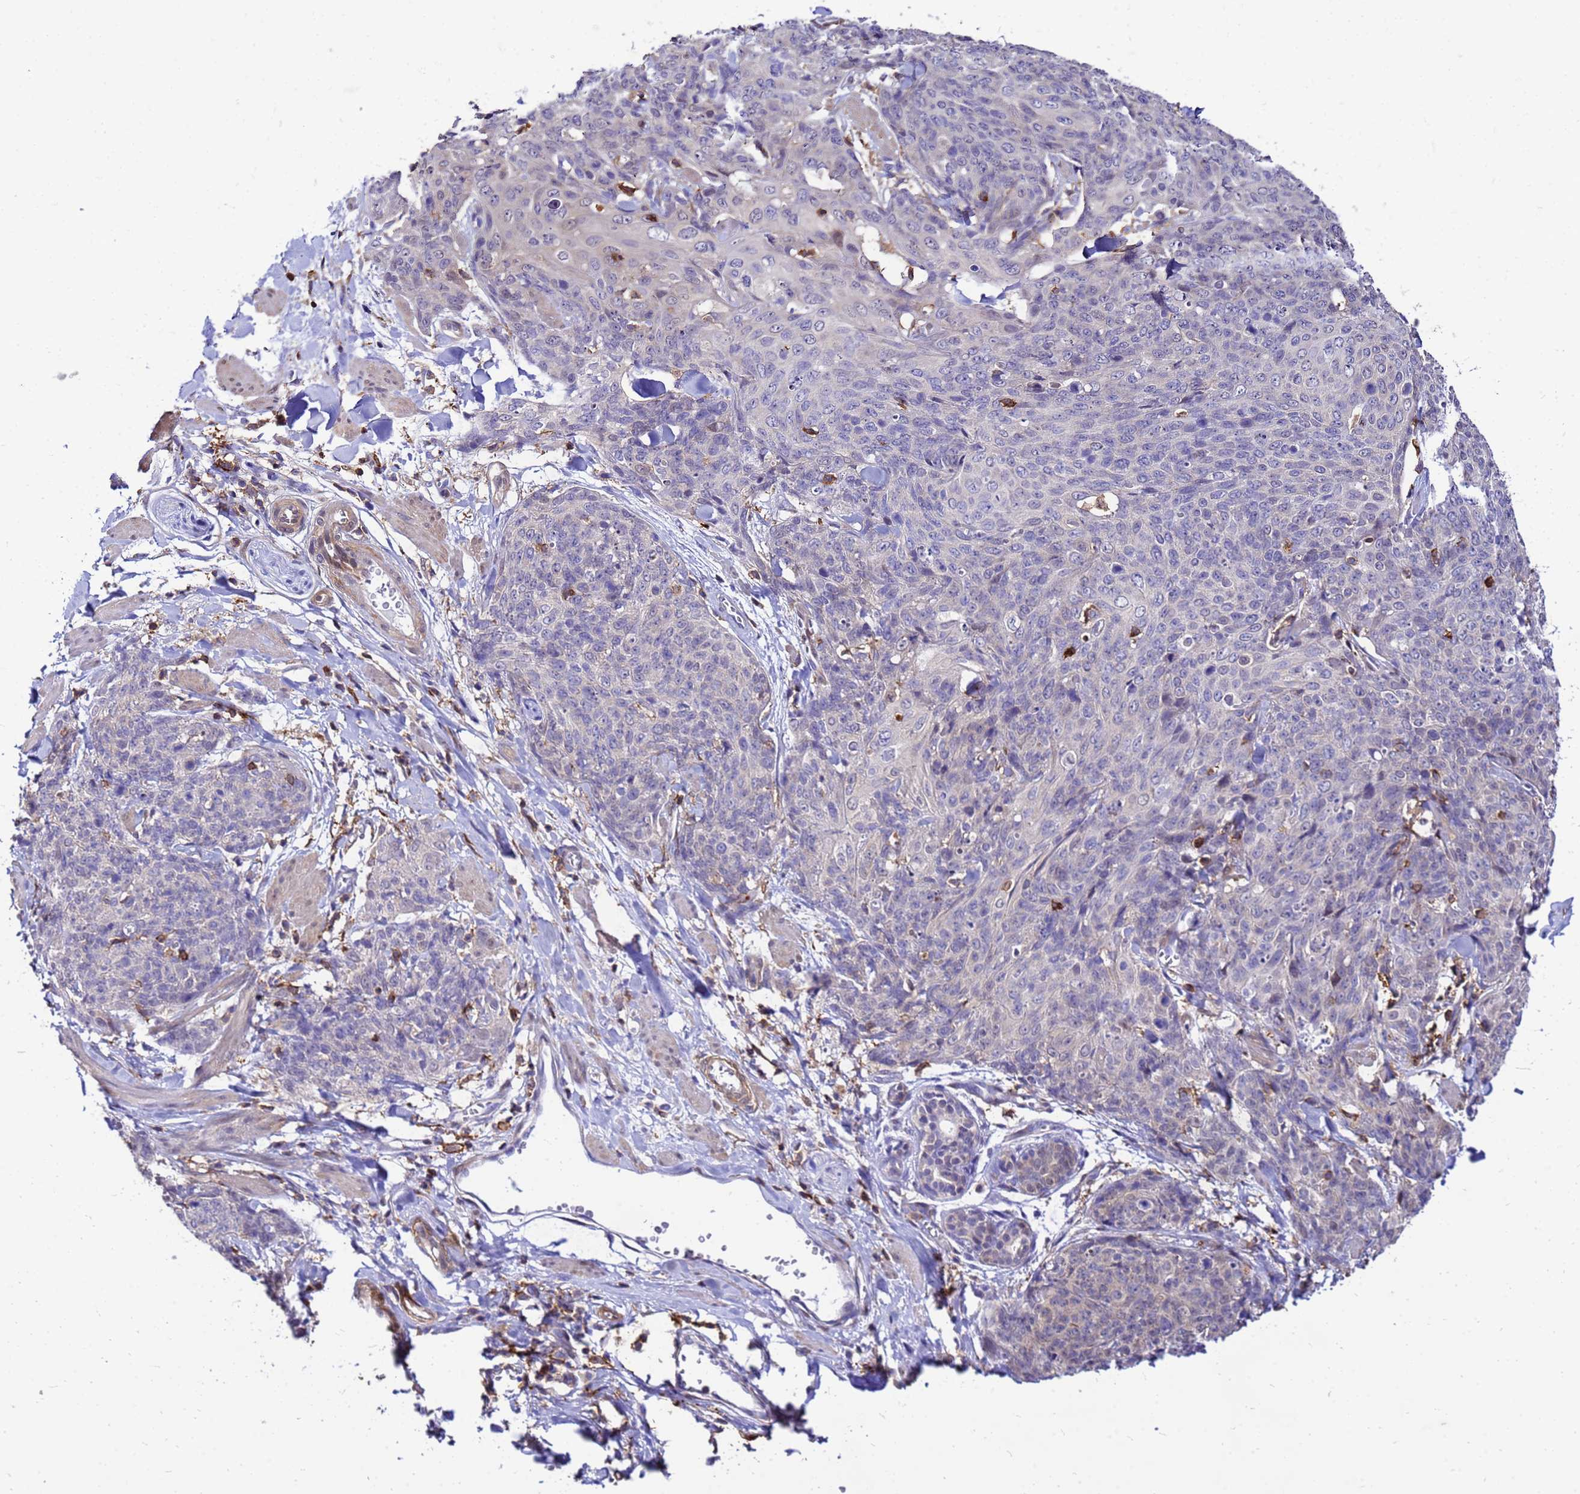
{"staining": {"intensity": "negative", "quantity": "none", "location": "none"}, "tissue": "skin cancer", "cell_type": "Tumor cells", "image_type": "cancer", "snomed": [{"axis": "morphology", "description": "Squamous cell carcinoma, NOS"}, {"axis": "topography", "description": "Skin"}, {"axis": "topography", "description": "Vulva"}], "caption": "Immunohistochemical staining of skin squamous cell carcinoma exhibits no significant staining in tumor cells.", "gene": "DBNDD2", "patient": {"sex": "female", "age": 85}}